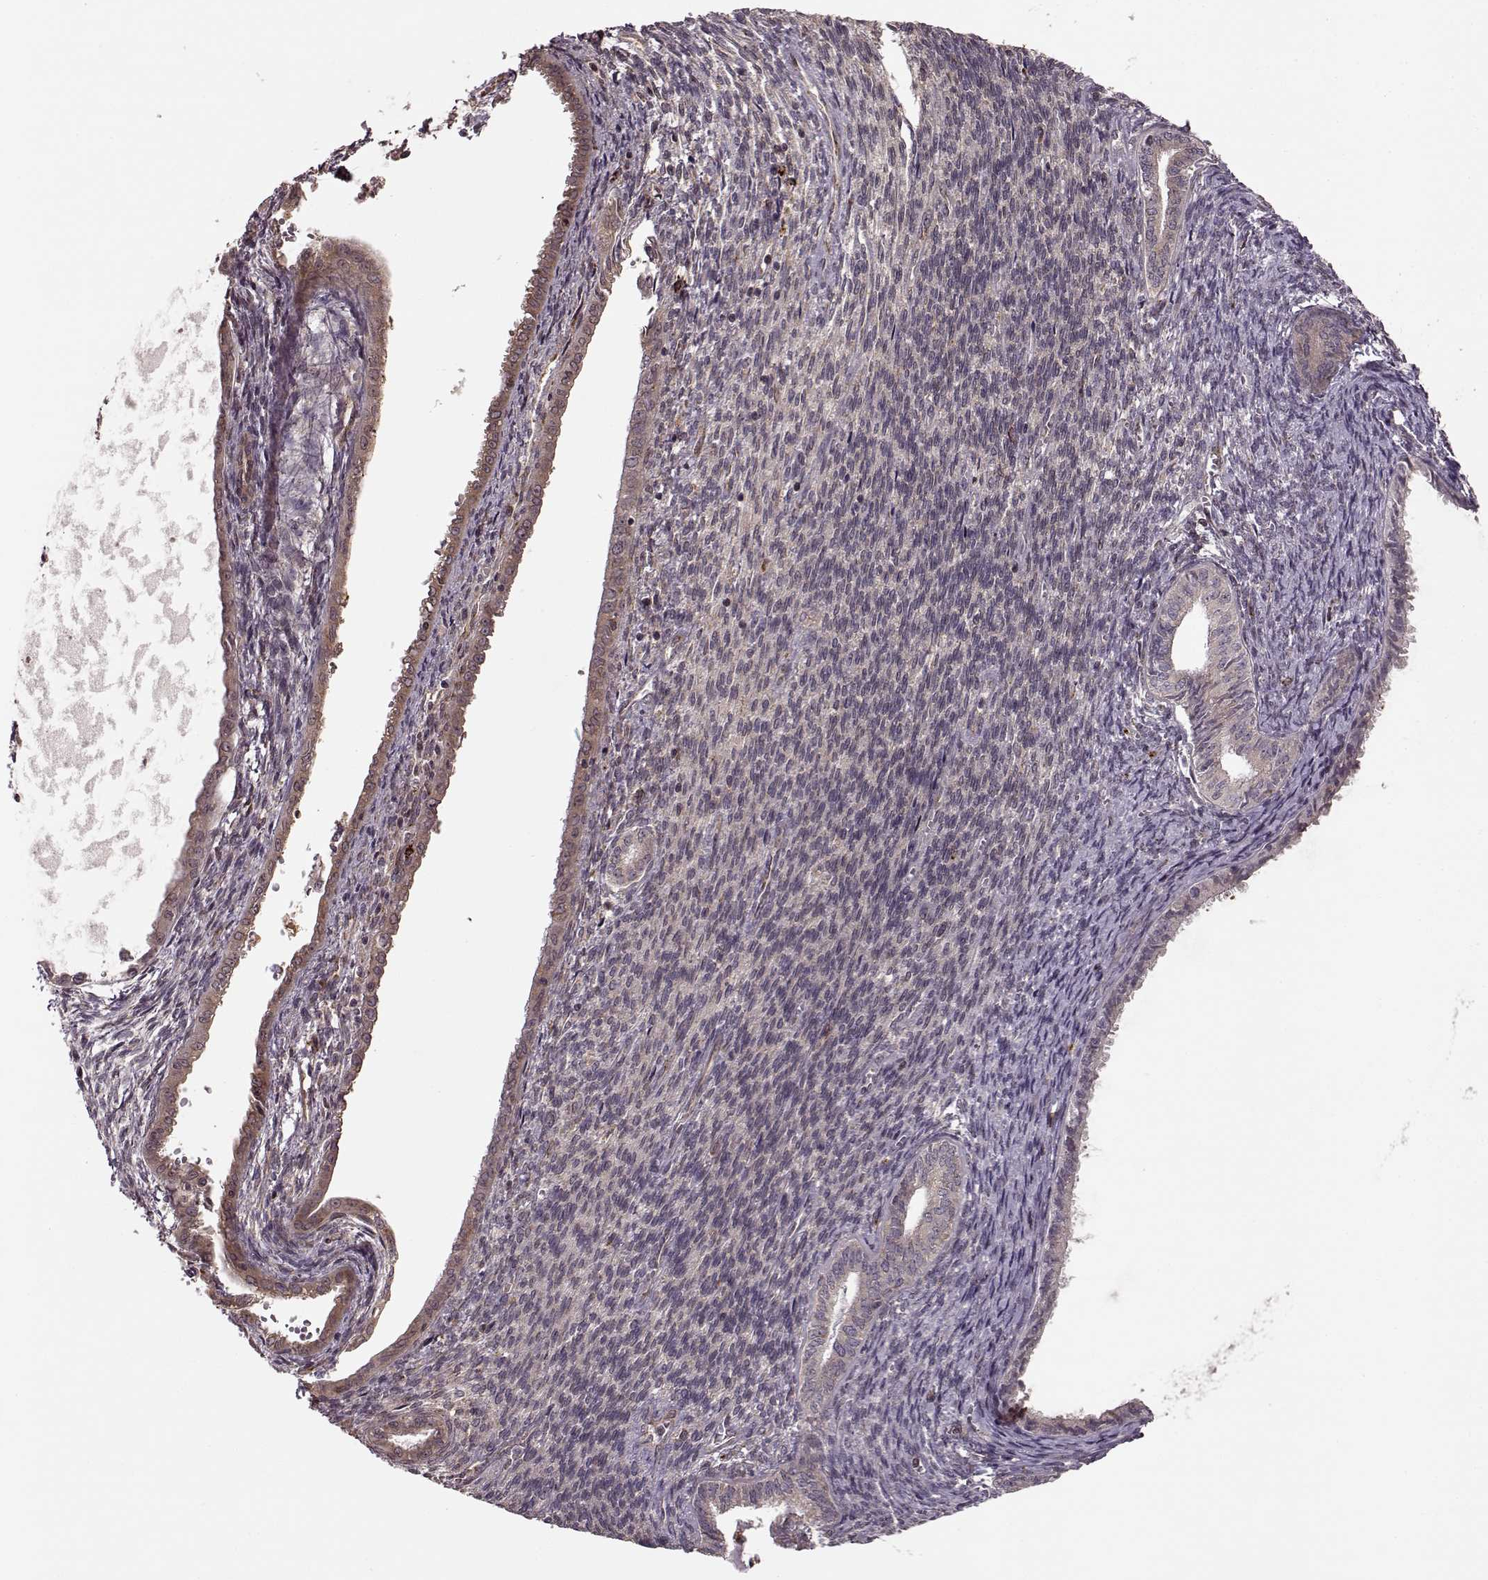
{"staining": {"intensity": "weak", "quantity": "25%-75%", "location": "cytoplasmic/membranous"}, "tissue": "endometrial cancer", "cell_type": "Tumor cells", "image_type": "cancer", "snomed": [{"axis": "morphology", "description": "Adenocarcinoma, NOS"}, {"axis": "topography", "description": "Endometrium"}], "caption": "Immunohistochemistry staining of endometrial cancer, which exhibits low levels of weak cytoplasmic/membranous positivity in approximately 25%-75% of tumor cells indicating weak cytoplasmic/membranous protein positivity. The staining was performed using DAB (3,3'-diaminobenzidine) (brown) for protein detection and nuclei were counterstained in hematoxylin (blue).", "gene": "YIPF5", "patient": {"sex": "female", "age": 86}}